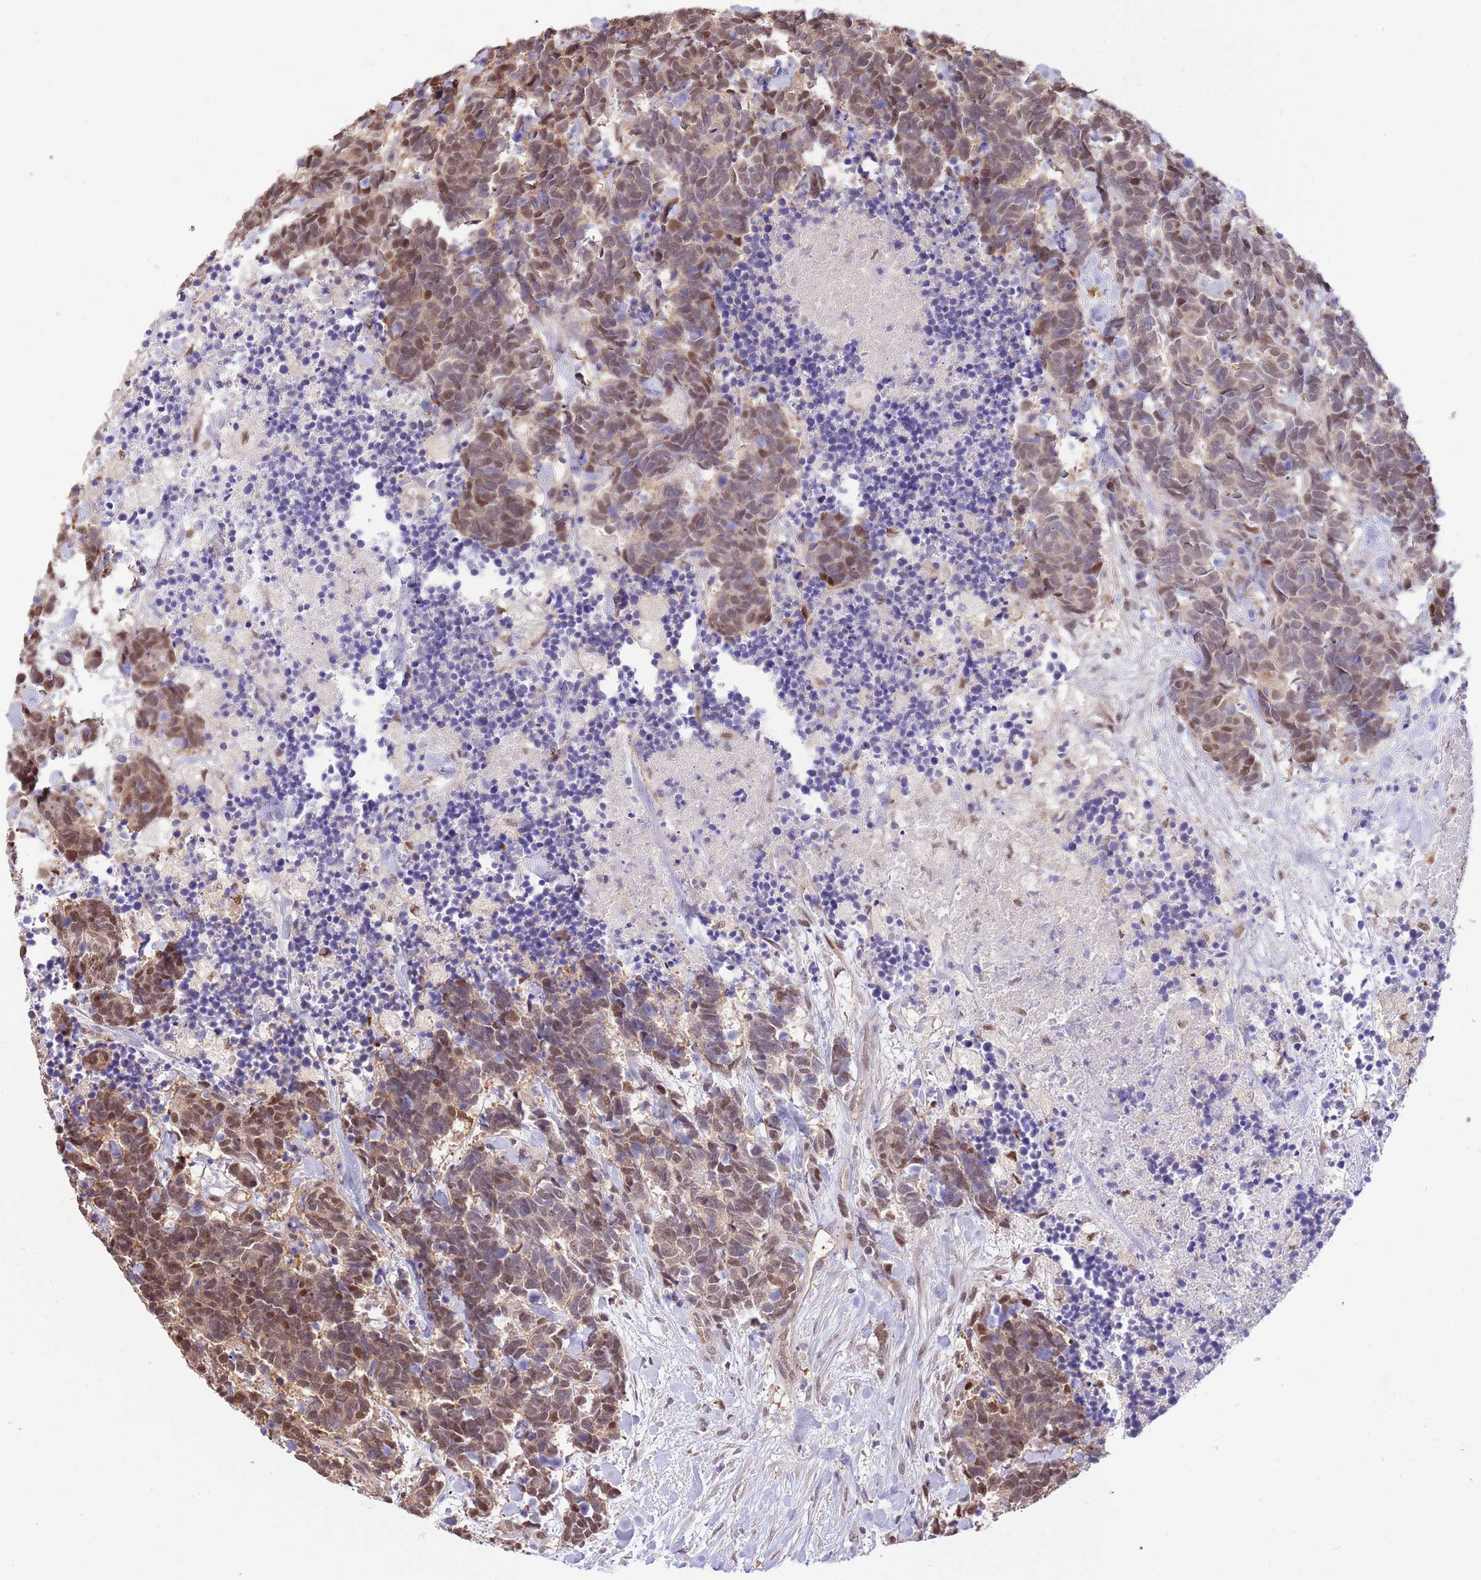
{"staining": {"intensity": "moderate", "quantity": ">75%", "location": "cytoplasmic/membranous,nuclear"}, "tissue": "carcinoid", "cell_type": "Tumor cells", "image_type": "cancer", "snomed": [{"axis": "morphology", "description": "Carcinoma, NOS"}, {"axis": "morphology", "description": "Carcinoid, malignant, NOS"}, {"axis": "topography", "description": "Prostate"}], "caption": "This histopathology image exhibits immunohistochemistry (IHC) staining of human carcinoid, with medium moderate cytoplasmic/membranous and nuclear positivity in about >75% of tumor cells.", "gene": "NSFL1C", "patient": {"sex": "male", "age": 57}}